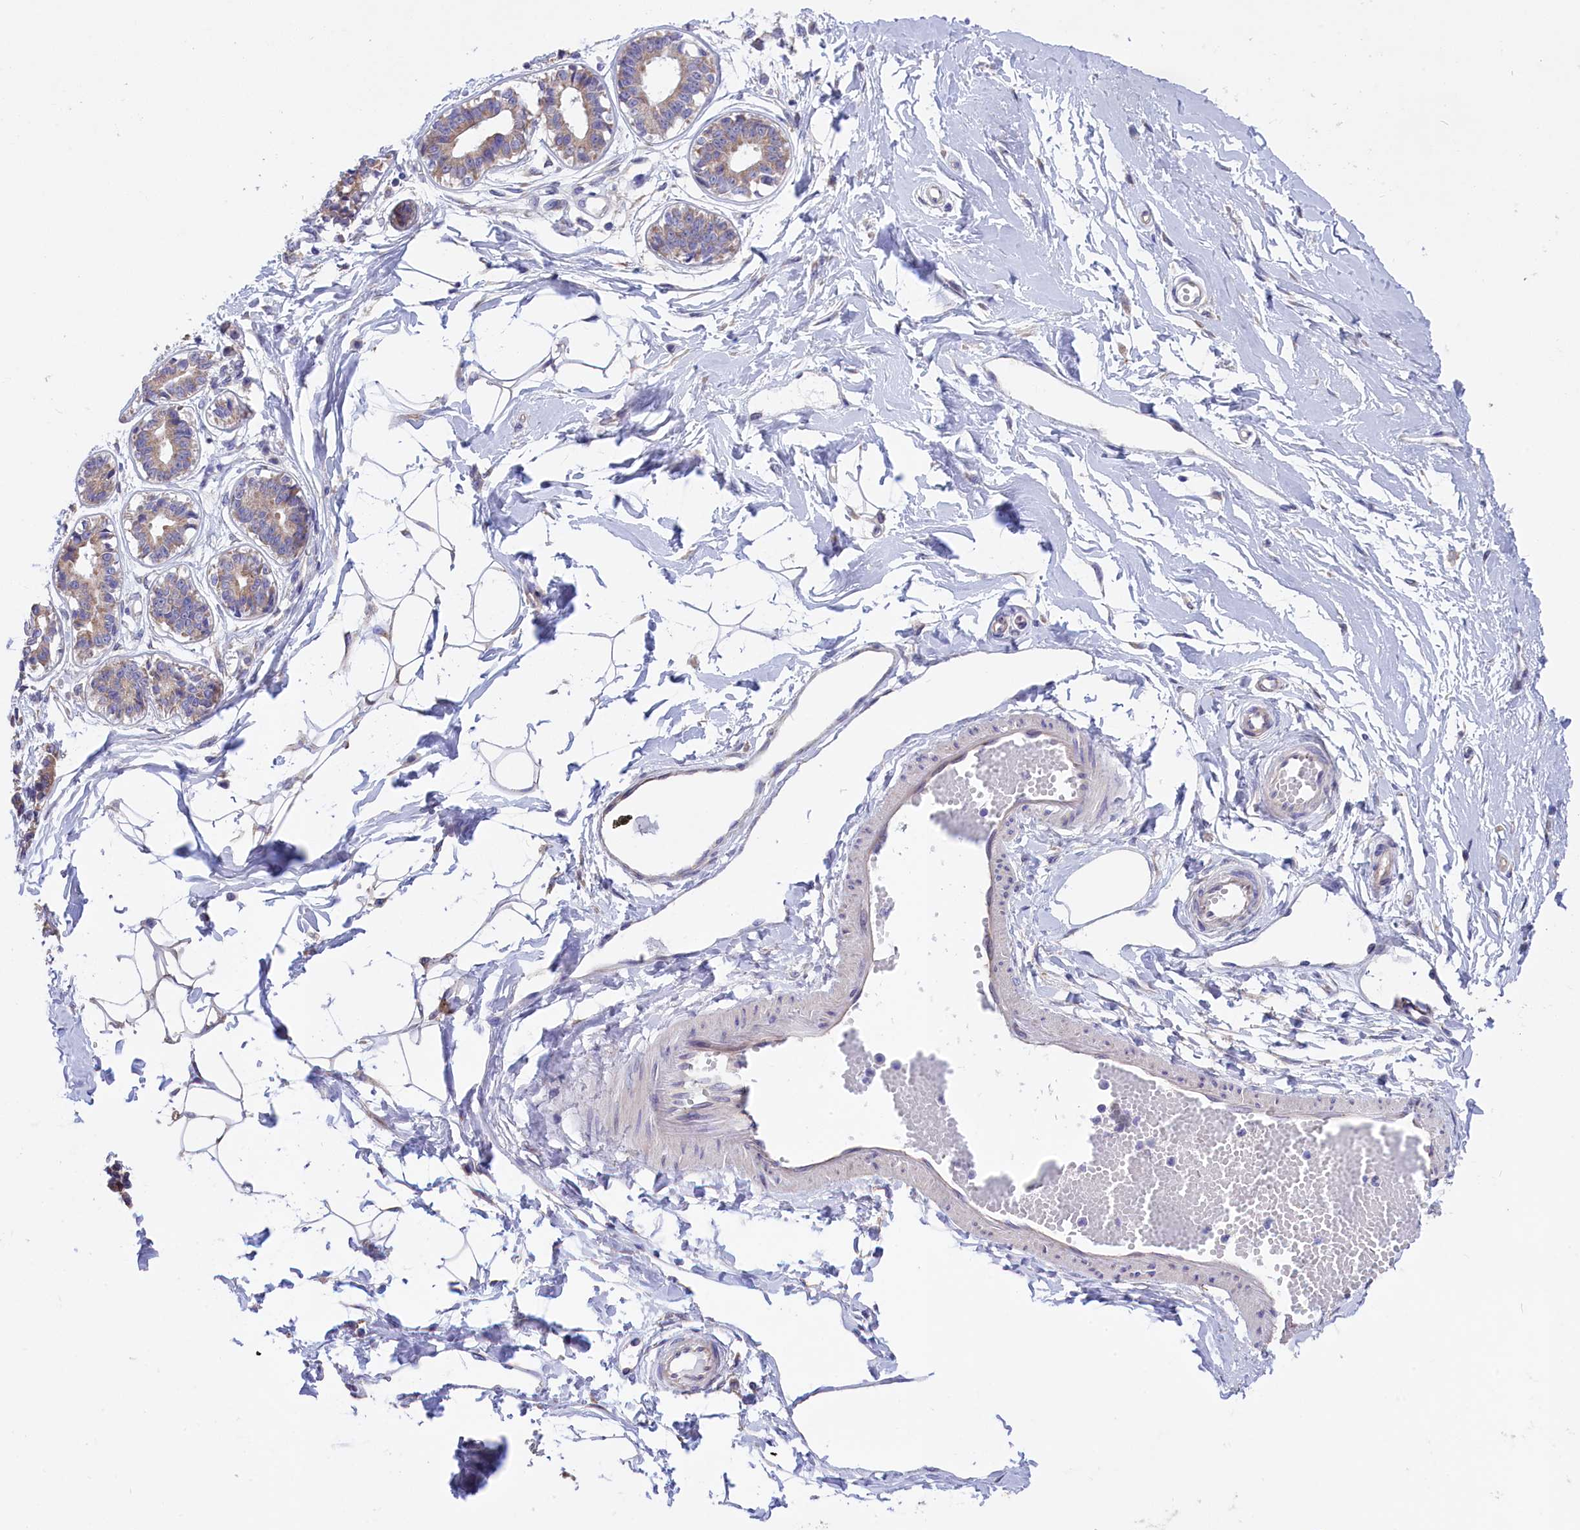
{"staining": {"intensity": "negative", "quantity": "none", "location": "none"}, "tissue": "breast", "cell_type": "Adipocytes", "image_type": "normal", "snomed": [{"axis": "morphology", "description": "Normal tissue, NOS"}, {"axis": "topography", "description": "Breast"}], "caption": "This is an immunohistochemistry photomicrograph of unremarkable breast. There is no staining in adipocytes.", "gene": "CYP2U1", "patient": {"sex": "female", "age": 45}}